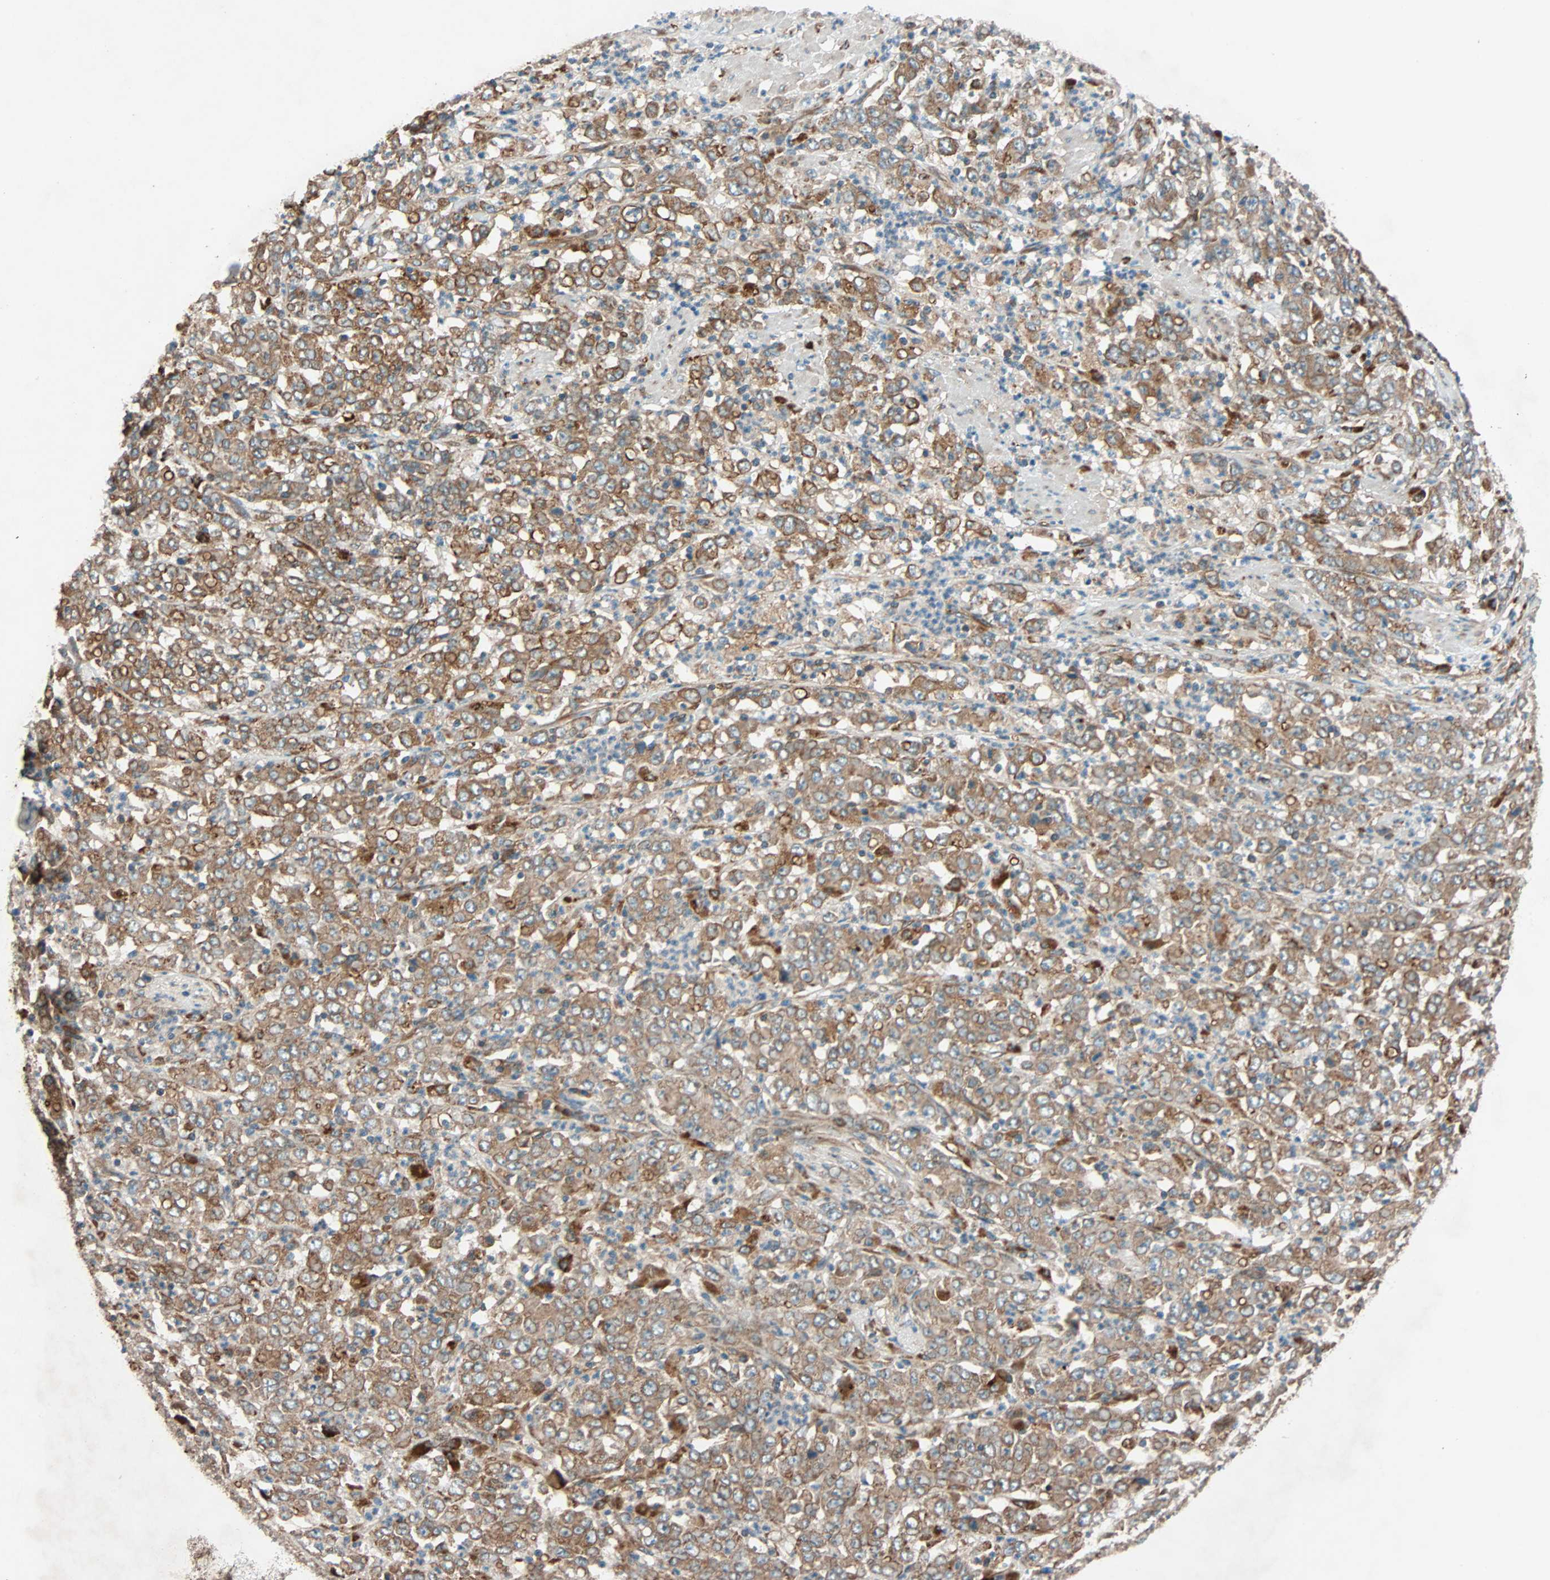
{"staining": {"intensity": "moderate", "quantity": ">75%", "location": "cytoplasmic/membranous"}, "tissue": "stomach cancer", "cell_type": "Tumor cells", "image_type": "cancer", "snomed": [{"axis": "morphology", "description": "Adenocarcinoma, NOS"}, {"axis": "topography", "description": "Stomach, lower"}], "caption": "IHC photomicrograph of neoplastic tissue: human stomach cancer (adenocarcinoma) stained using immunohistochemistry (IHC) demonstrates medium levels of moderate protein expression localized specifically in the cytoplasmic/membranous of tumor cells, appearing as a cytoplasmic/membranous brown color.", "gene": "PHYH", "patient": {"sex": "female", "age": 71}}